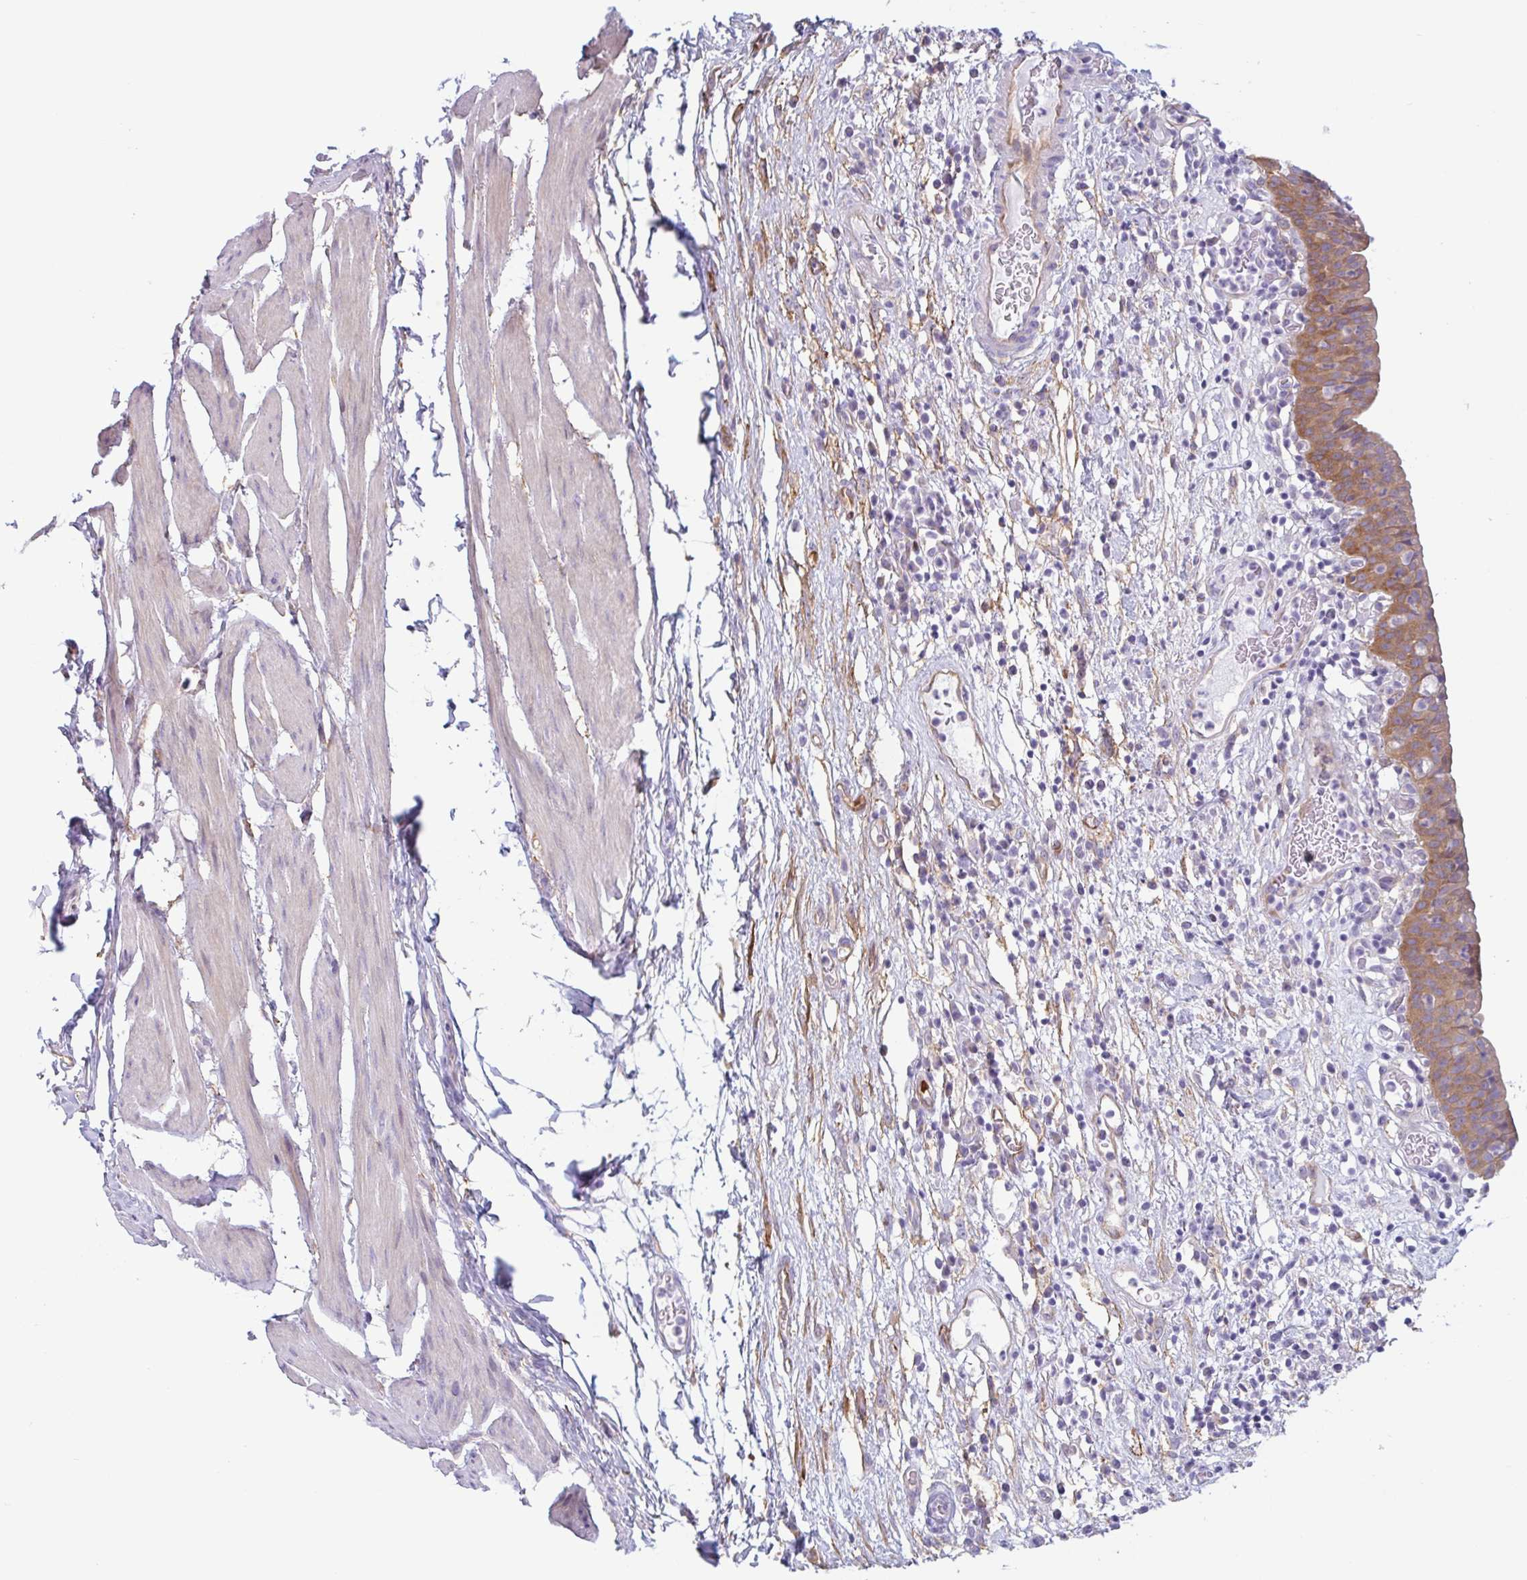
{"staining": {"intensity": "moderate", "quantity": ">75%", "location": "cytoplasmic/membranous"}, "tissue": "urinary bladder", "cell_type": "Urothelial cells", "image_type": "normal", "snomed": [{"axis": "morphology", "description": "Normal tissue, NOS"}, {"axis": "morphology", "description": "Inflammation, NOS"}, {"axis": "topography", "description": "Urinary bladder"}], "caption": "Protein analysis of normal urinary bladder demonstrates moderate cytoplasmic/membranous expression in about >75% of urothelial cells. (IHC, brightfield microscopy, high magnification).", "gene": "MYH10", "patient": {"sex": "male", "age": 57}}